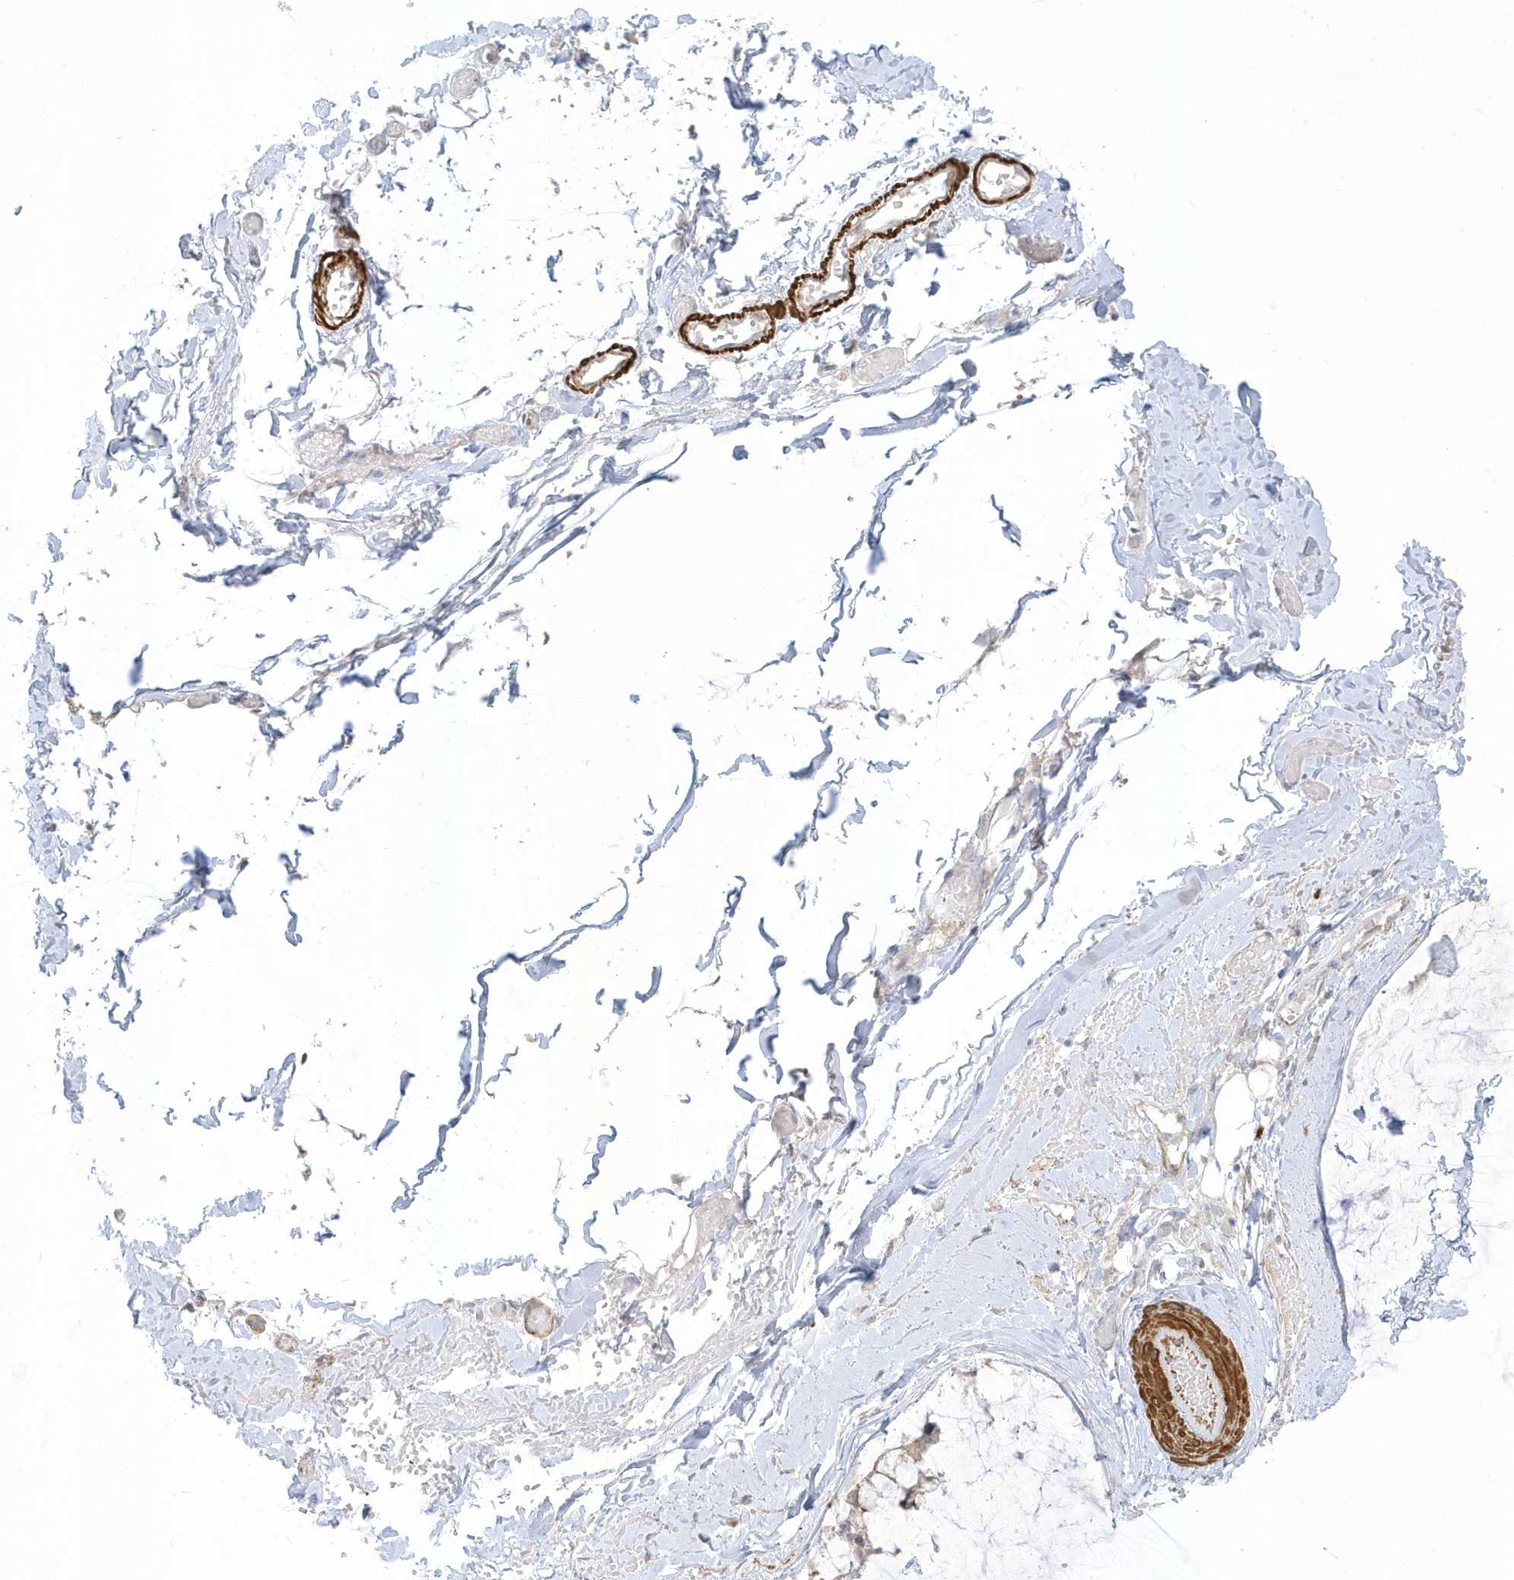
{"staining": {"intensity": "negative", "quantity": "none", "location": "none"}, "tissue": "ovarian cancer", "cell_type": "Tumor cells", "image_type": "cancer", "snomed": [{"axis": "morphology", "description": "Cystadenocarcinoma, mucinous, NOS"}, {"axis": "topography", "description": "Ovary"}], "caption": "Immunohistochemistry of human ovarian cancer (mucinous cystadenocarcinoma) displays no staining in tumor cells.", "gene": "THADA", "patient": {"sex": "female", "age": 39}}